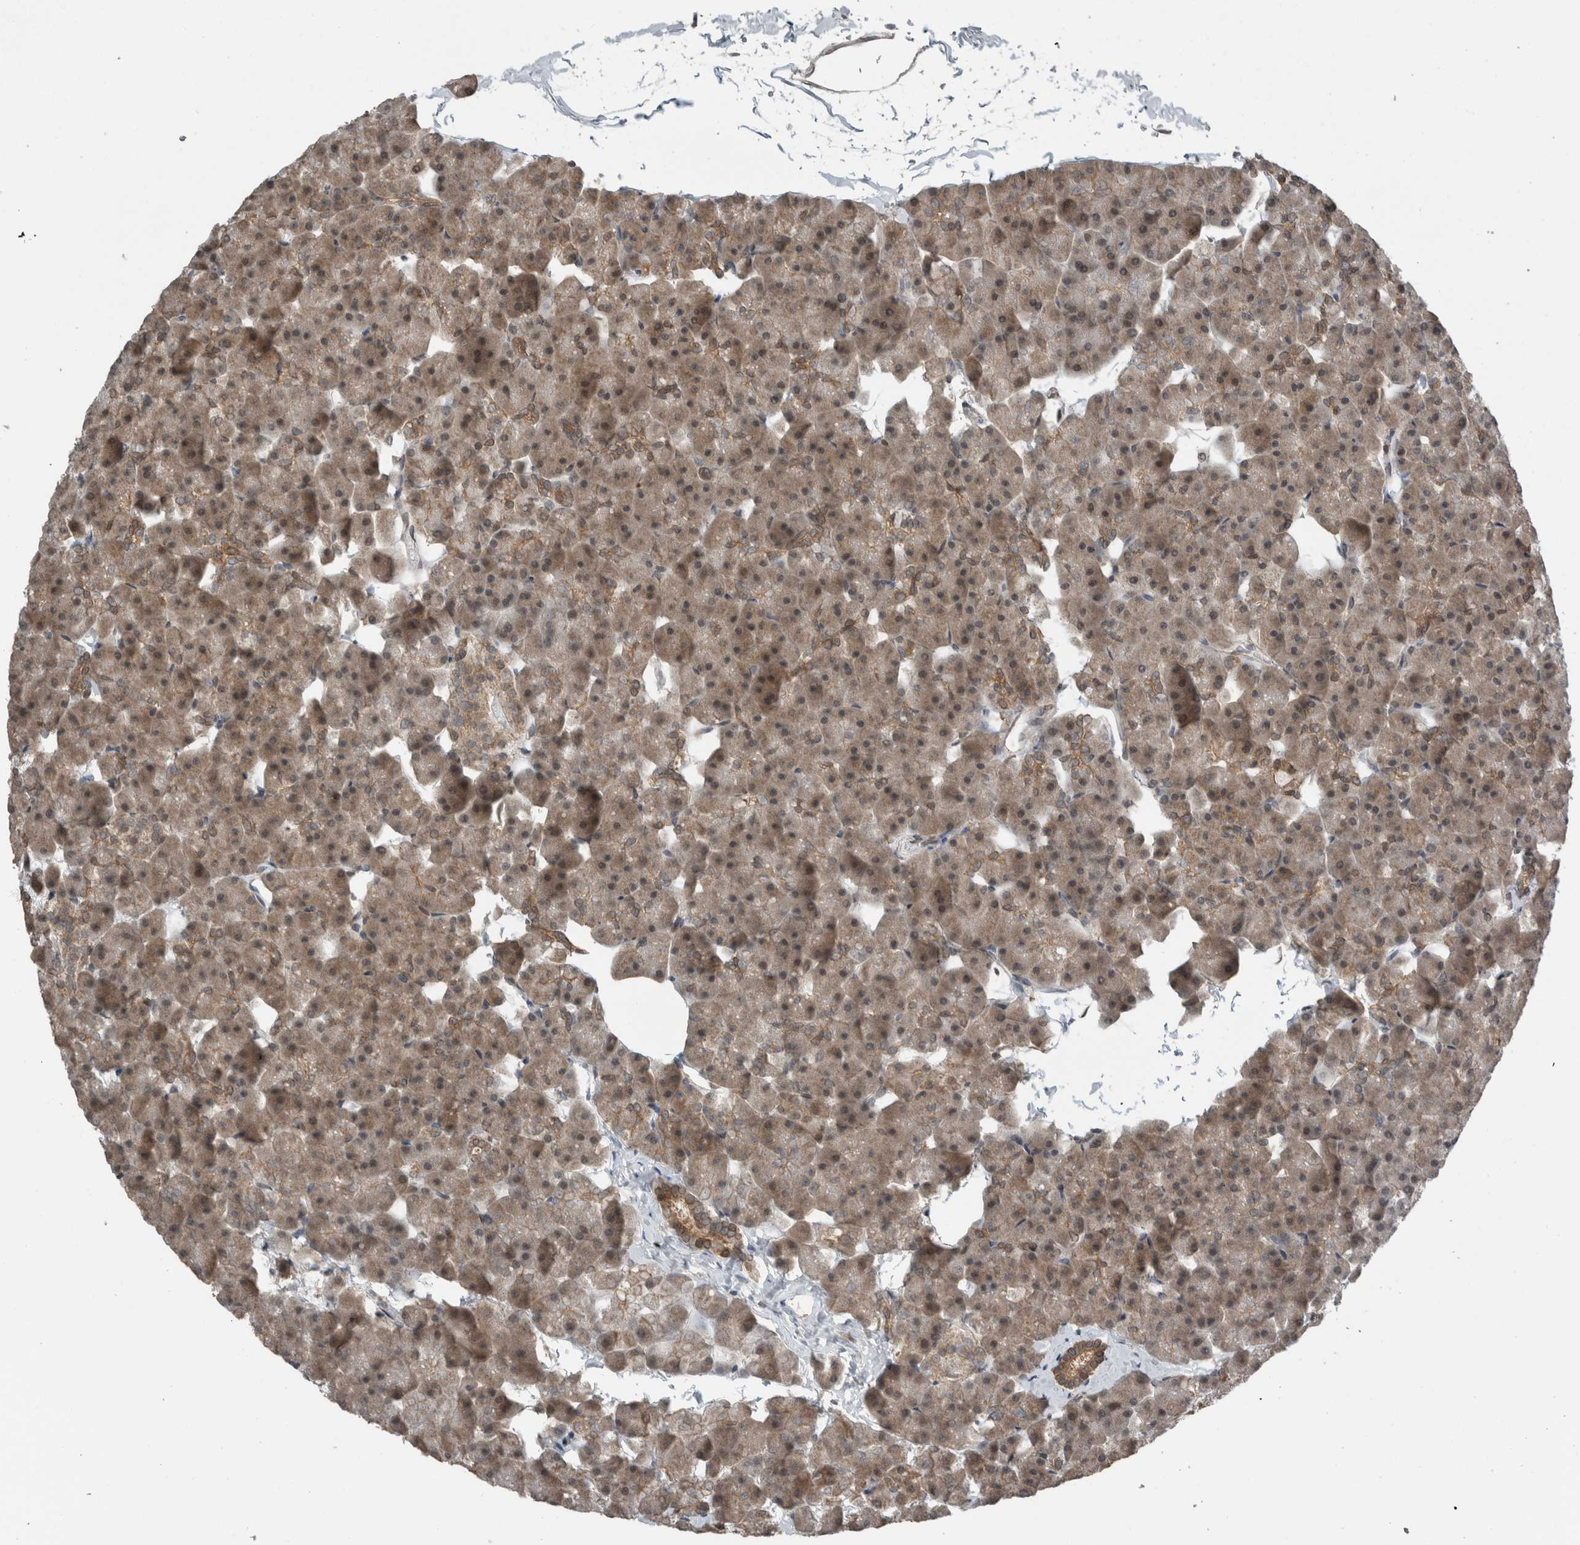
{"staining": {"intensity": "strong", "quantity": "25%-75%", "location": "nuclear"}, "tissue": "pancreas", "cell_type": "Exocrine glandular cells", "image_type": "normal", "snomed": [{"axis": "morphology", "description": "Normal tissue, NOS"}, {"axis": "topography", "description": "Pancreas"}], "caption": "This is a histology image of immunohistochemistry (IHC) staining of unremarkable pancreas, which shows strong expression in the nuclear of exocrine glandular cells.", "gene": "SPAG7", "patient": {"sex": "male", "age": 35}}